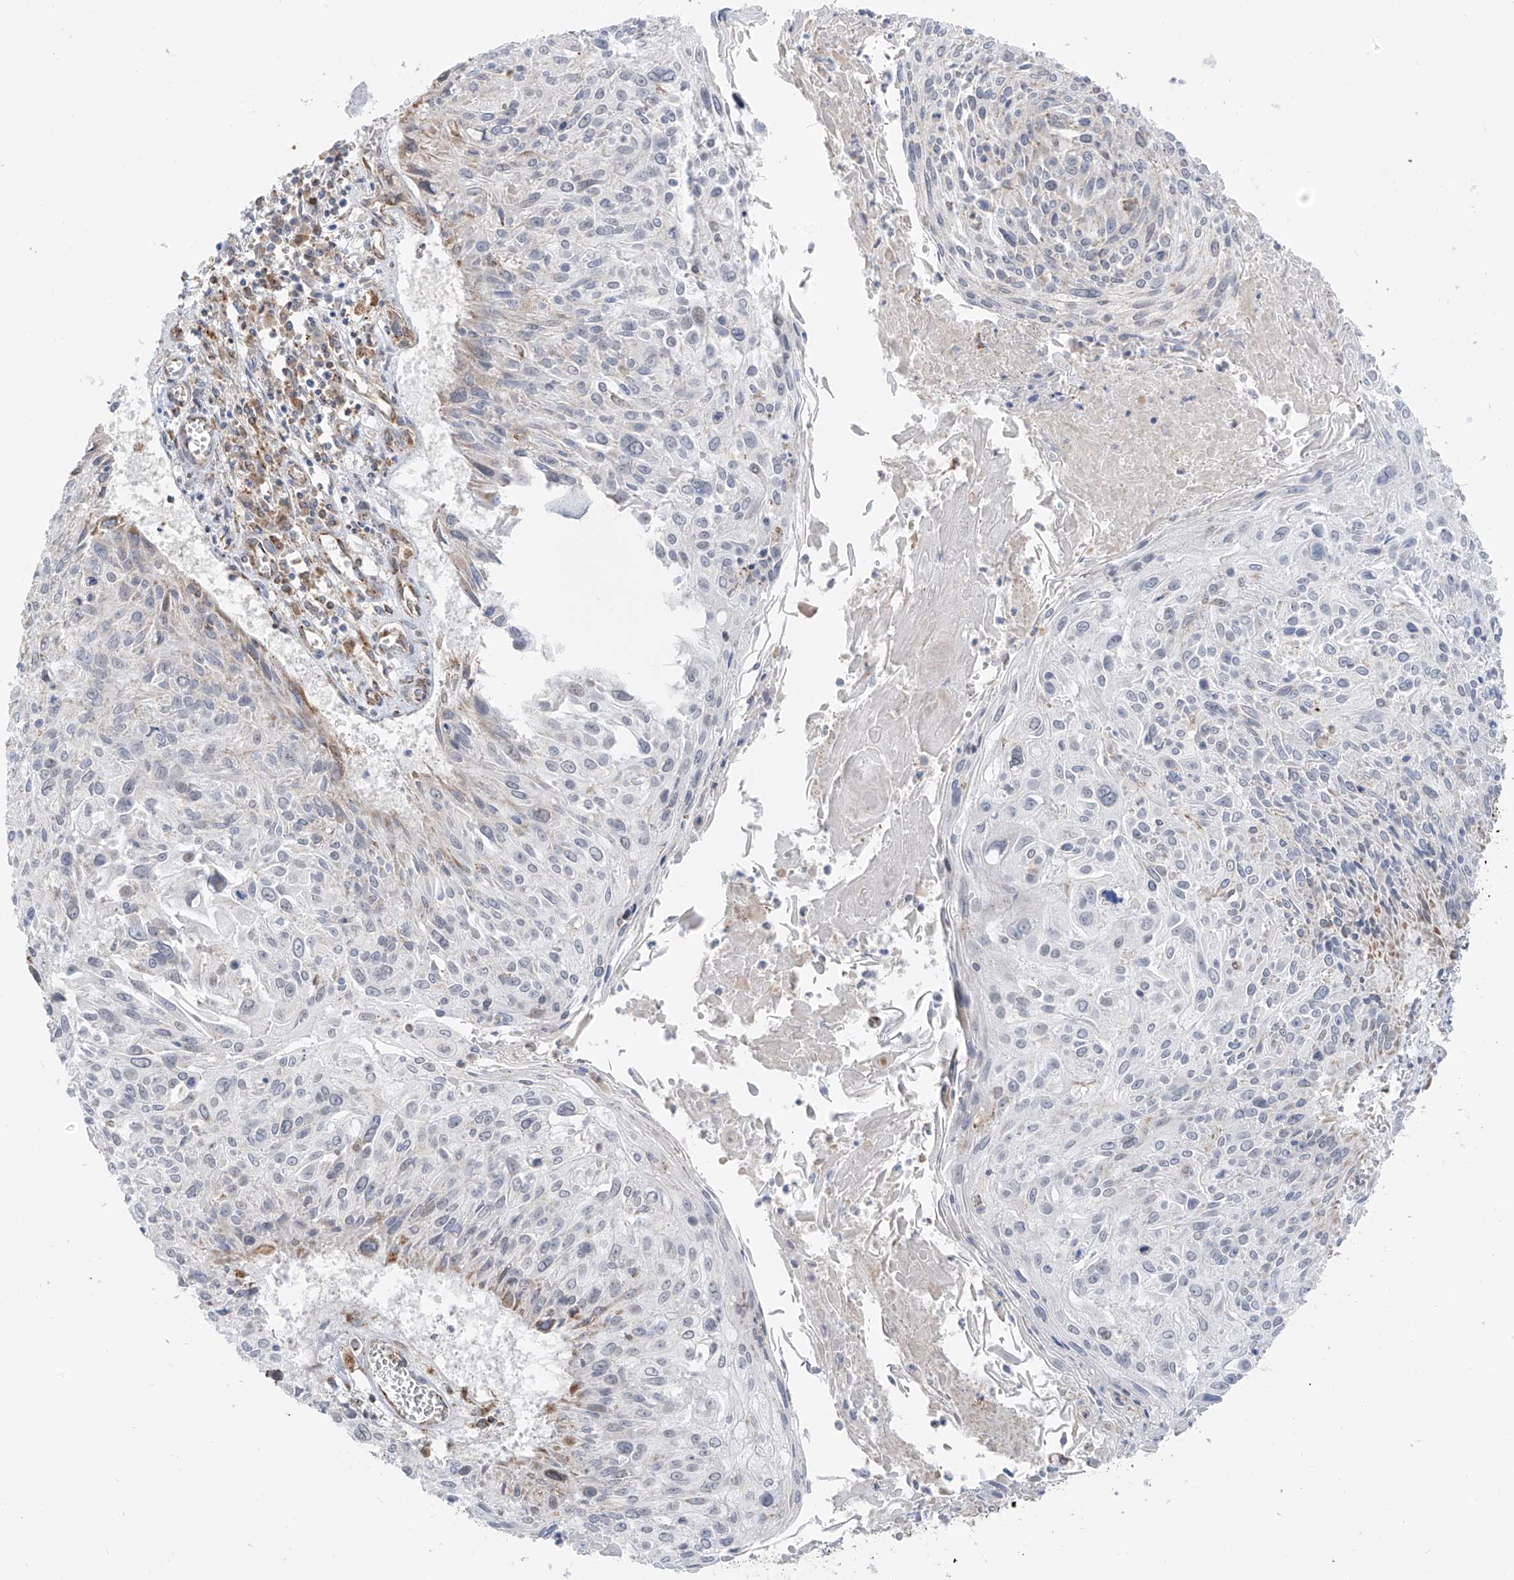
{"staining": {"intensity": "moderate", "quantity": "<25%", "location": "cytoplasmic/membranous"}, "tissue": "cervical cancer", "cell_type": "Tumor cells", "image_type": "cancer", "snomed": [{"axis": "morphology", "description": "Squamous cell carcinoma, NOS"}, {"axis": "topography", "description": "Cervix"}], "caption": "Tumor cells show low levels of moderate cytoplasmic/membranous expression in about <25% of cells in squamous cell carcinoma (cervical). (DAB (3,3'-diaminobenzidine) IHC, brown staining for protein, blue staining for nuclei).", "gene": "ETHE1", "patient": {"sex": "female", "age": 51}}